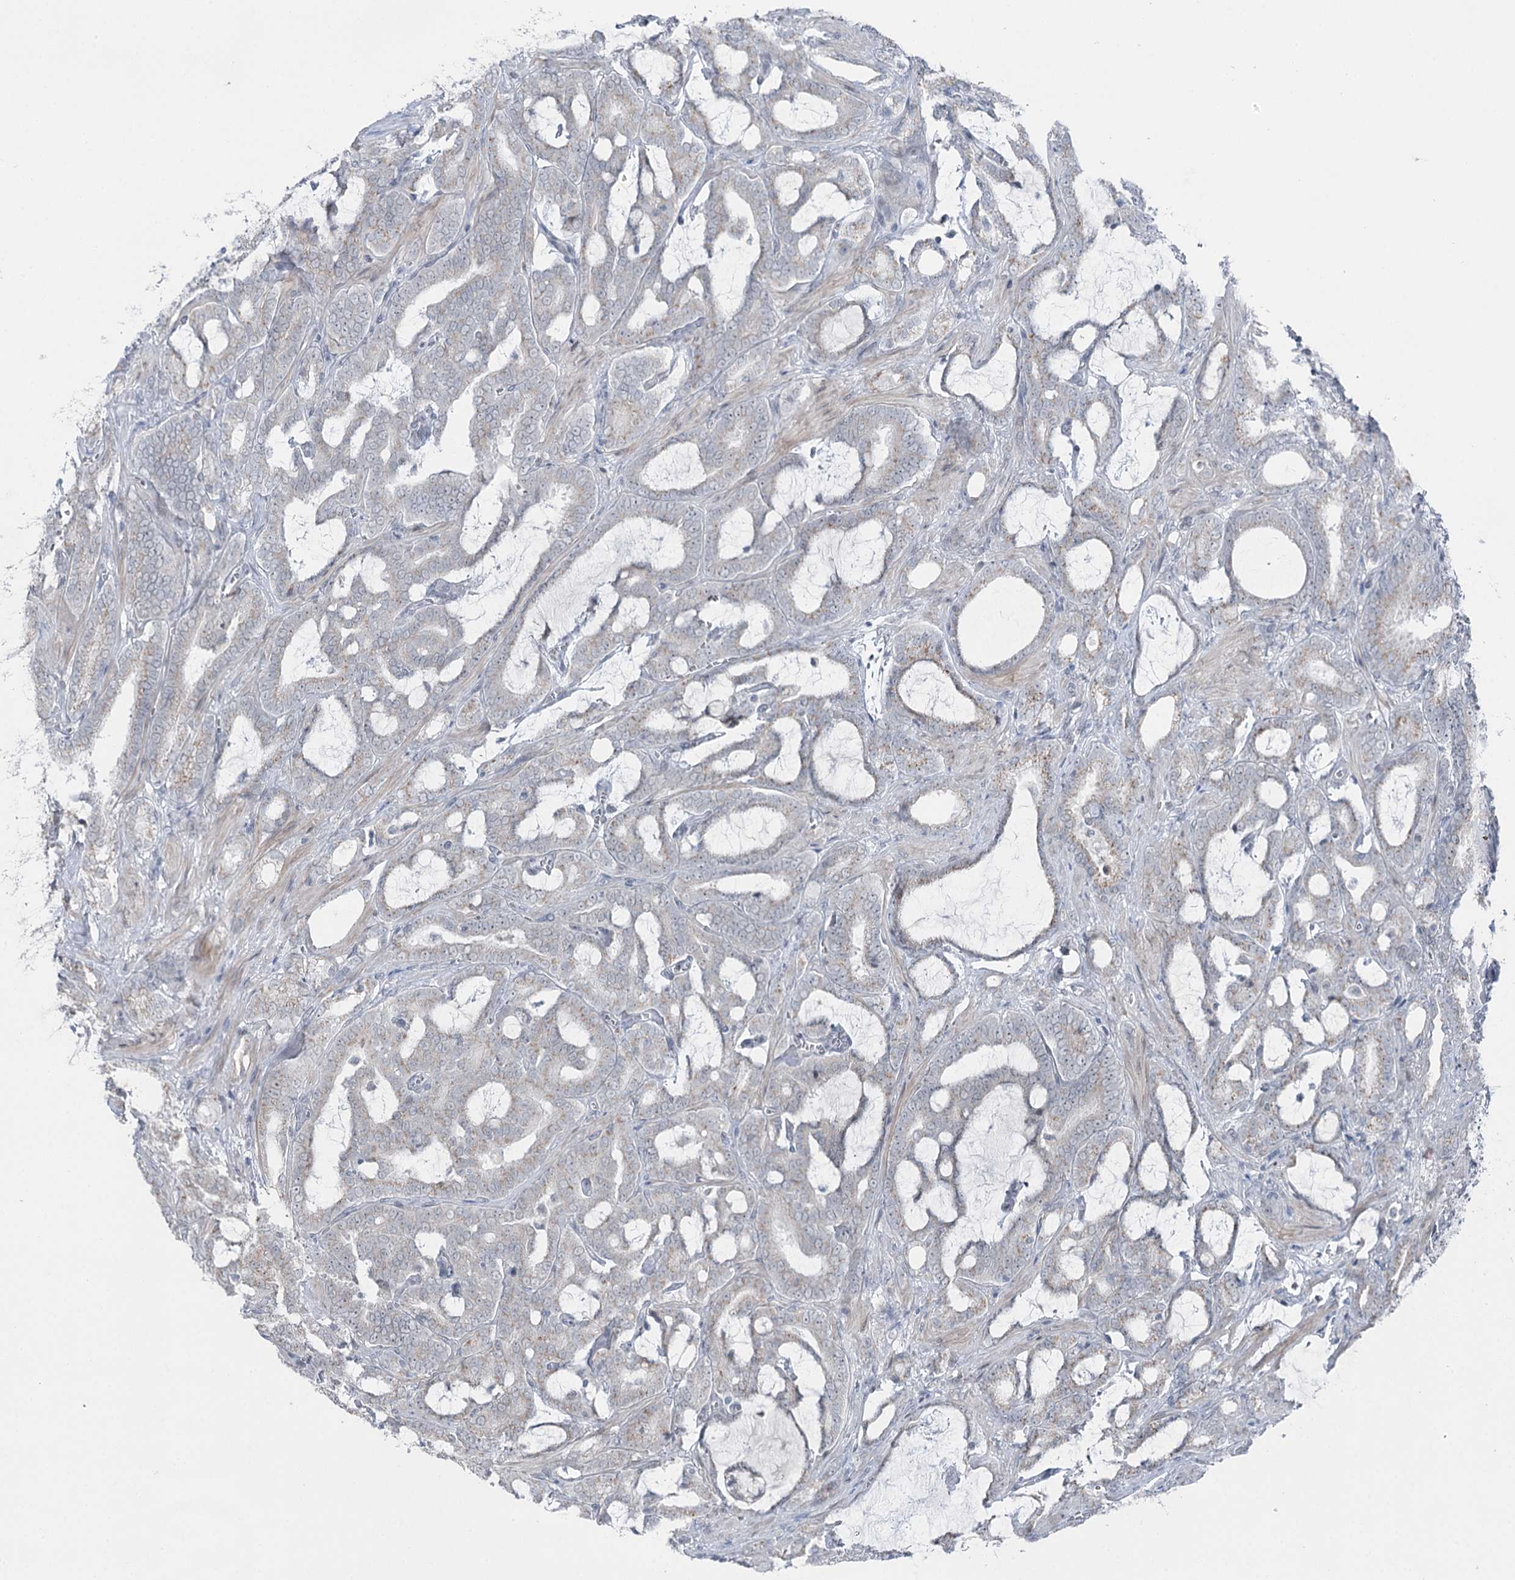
{"staining": {"intensity": "negative", "quantity": "none", "location": "none"}, "tissue": "prostate cancer", "cell_type": "Tumor cells", "image_type": "cancer", "snomed": [{"axis": "morphology", "description": "Adenocarcinoma, High grade"}, {"axis": "topography", "description": "Prostate and seminal vesicle, NOS"}], "caption": "A histopathology image of prostate cancer (high-grade adenocarcinoma) stained for a protein demonstrates no brown staining in tumor cells.", "gene": "STEEP1", "patient": {"sex": "male", "age": 67}}